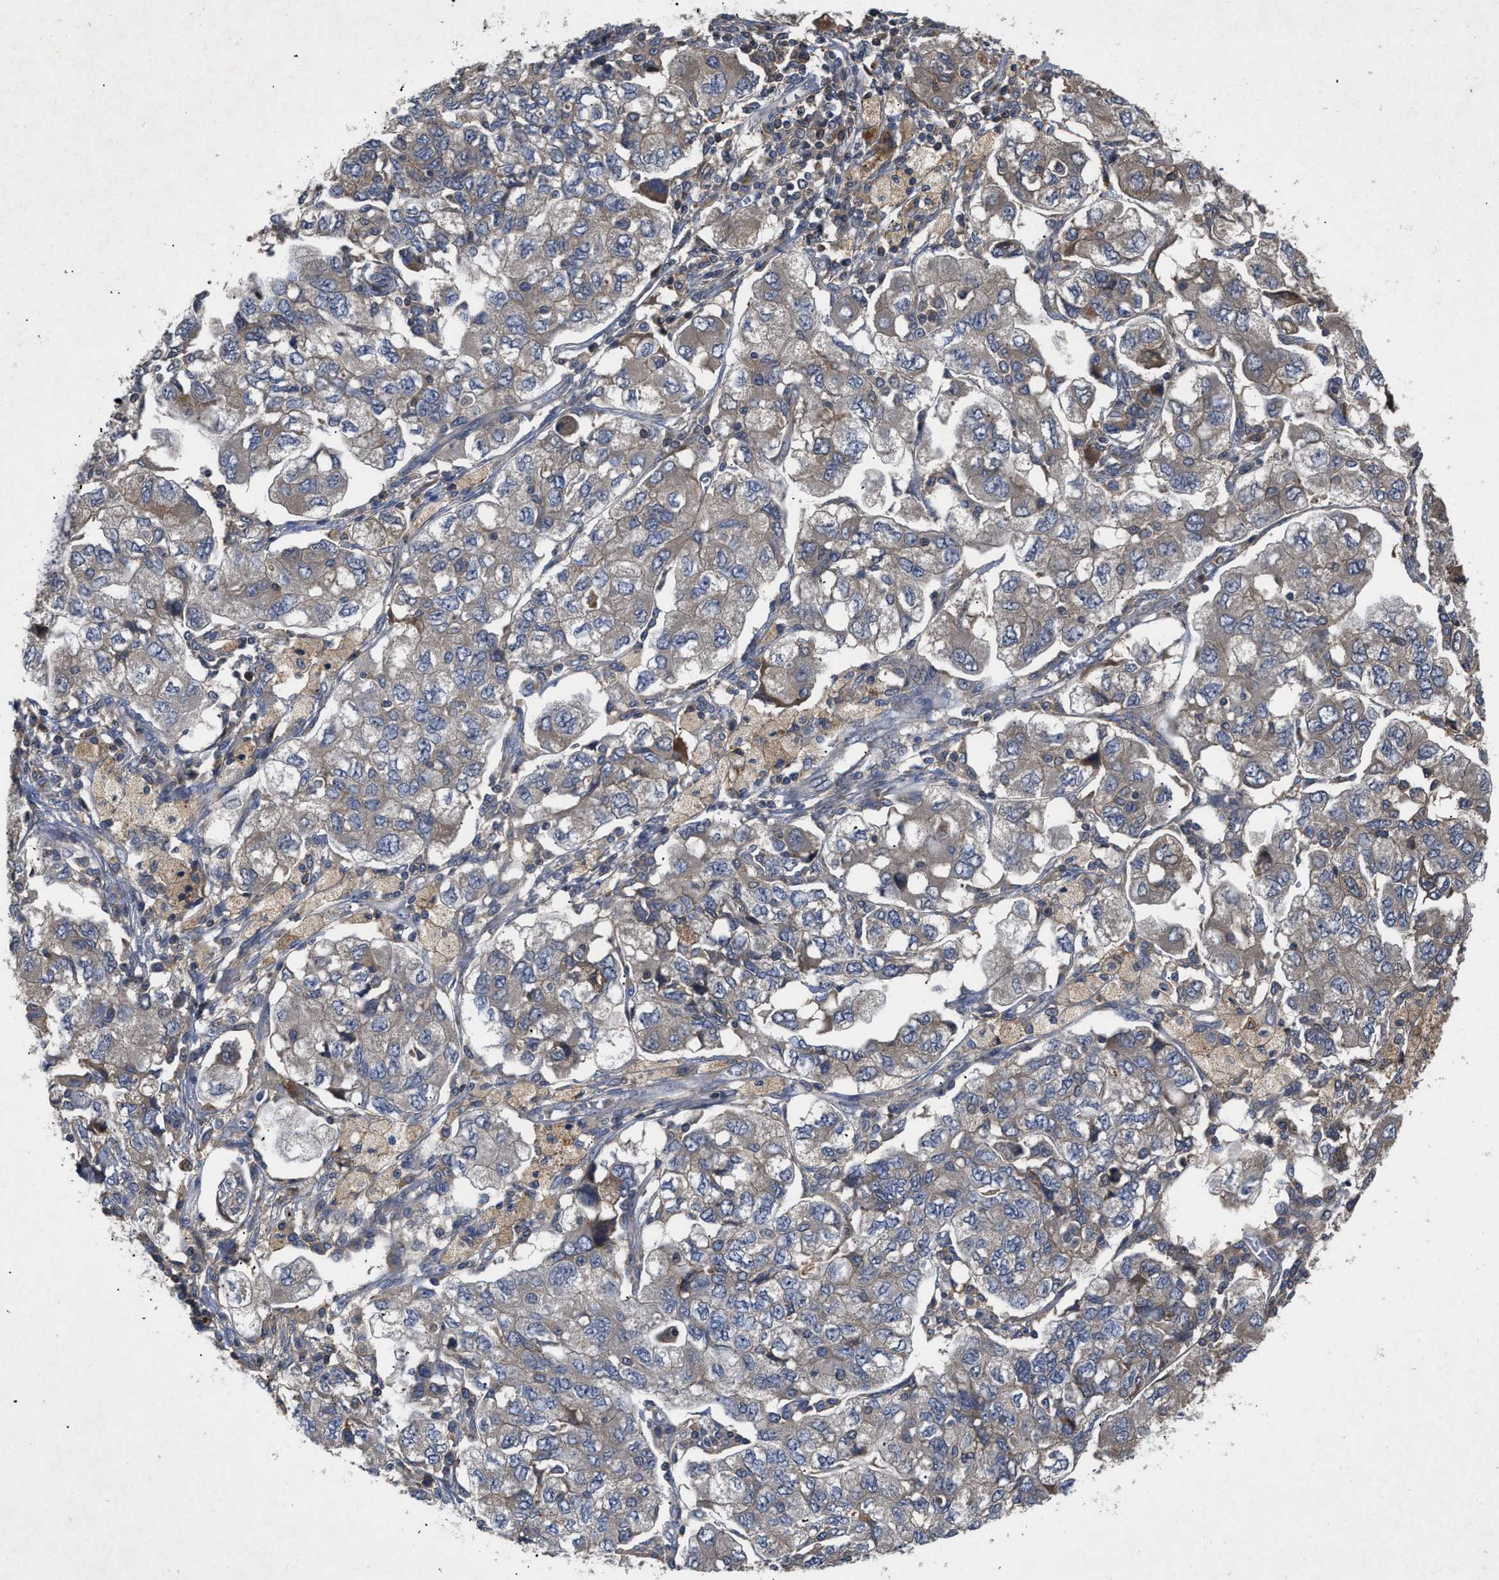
{"staining": {"intensity": "weak", "quantity": "<25%", "location": "cytoplasmic/membranous"}, "tissue": "ovarian cancer", "cell_type": "Tumor cells", "image_type": "cancer", "snomed": [{"axis": "morphology", "description": "Carcinoma, NOS"}, {"axis": "morphology", "description": "Cystadenocarcinoma, serous, NOS"}, {"axis": "topography", "description": "Ovary"}], "caption": "Immunohistochemistry (IHC) image of neoplastic tissue: human ovarian serous cystadenocarcinoma stained with DAB exhibits no significant protein staining in tumor cells. (Immunohistochemistry (IHC), brightfield microscopy, high magnification).", "gene": "VPS4A", "patient": {"sex": "female", "age": 69}}